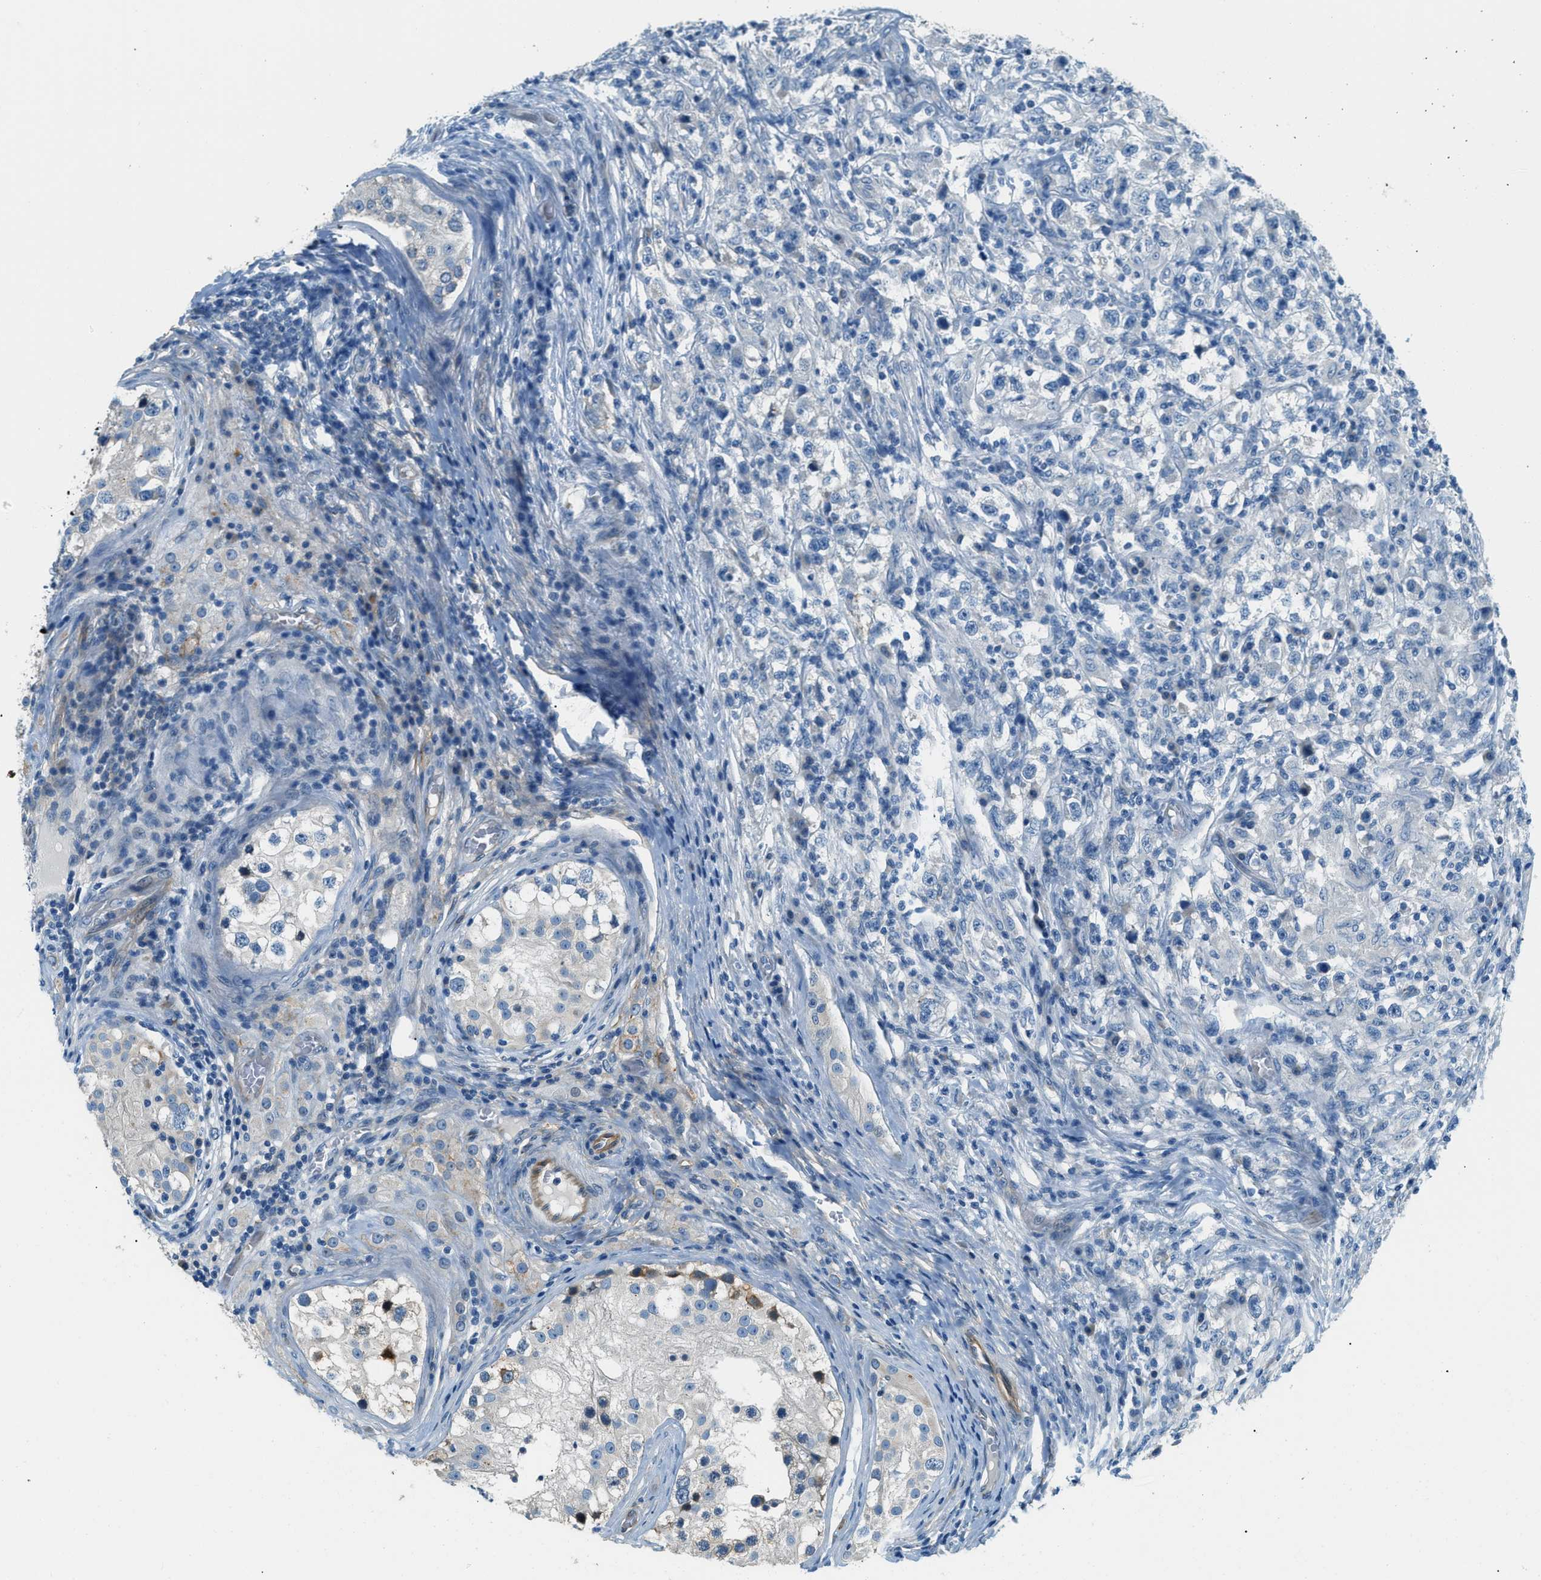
{"staining": {"intensity": "negative", "quantity": "none", "location": "none"}, "tissue": "testis cancer", "cell_type": "Tumor cells", "image_type": "cancer", "snomed": [{"axis": "morphology", "description": "Carcinoma, Embryonal, NOS"}, {"axis": "topography", "description": "Testis"}], "caption": "High magnification brightfield microscopy of testis cancer stained with DAB (brown) and counterstained with hematoxylin (blue): tumor cells show no significant positivity. The staining is performed using DAB (3,3'-diaminobenzidine) brown chromogen with nuclei counter-stained in using hematoxylin.", "gene": "ZNF367", "patient": {"sex": "male", "age": 21}}